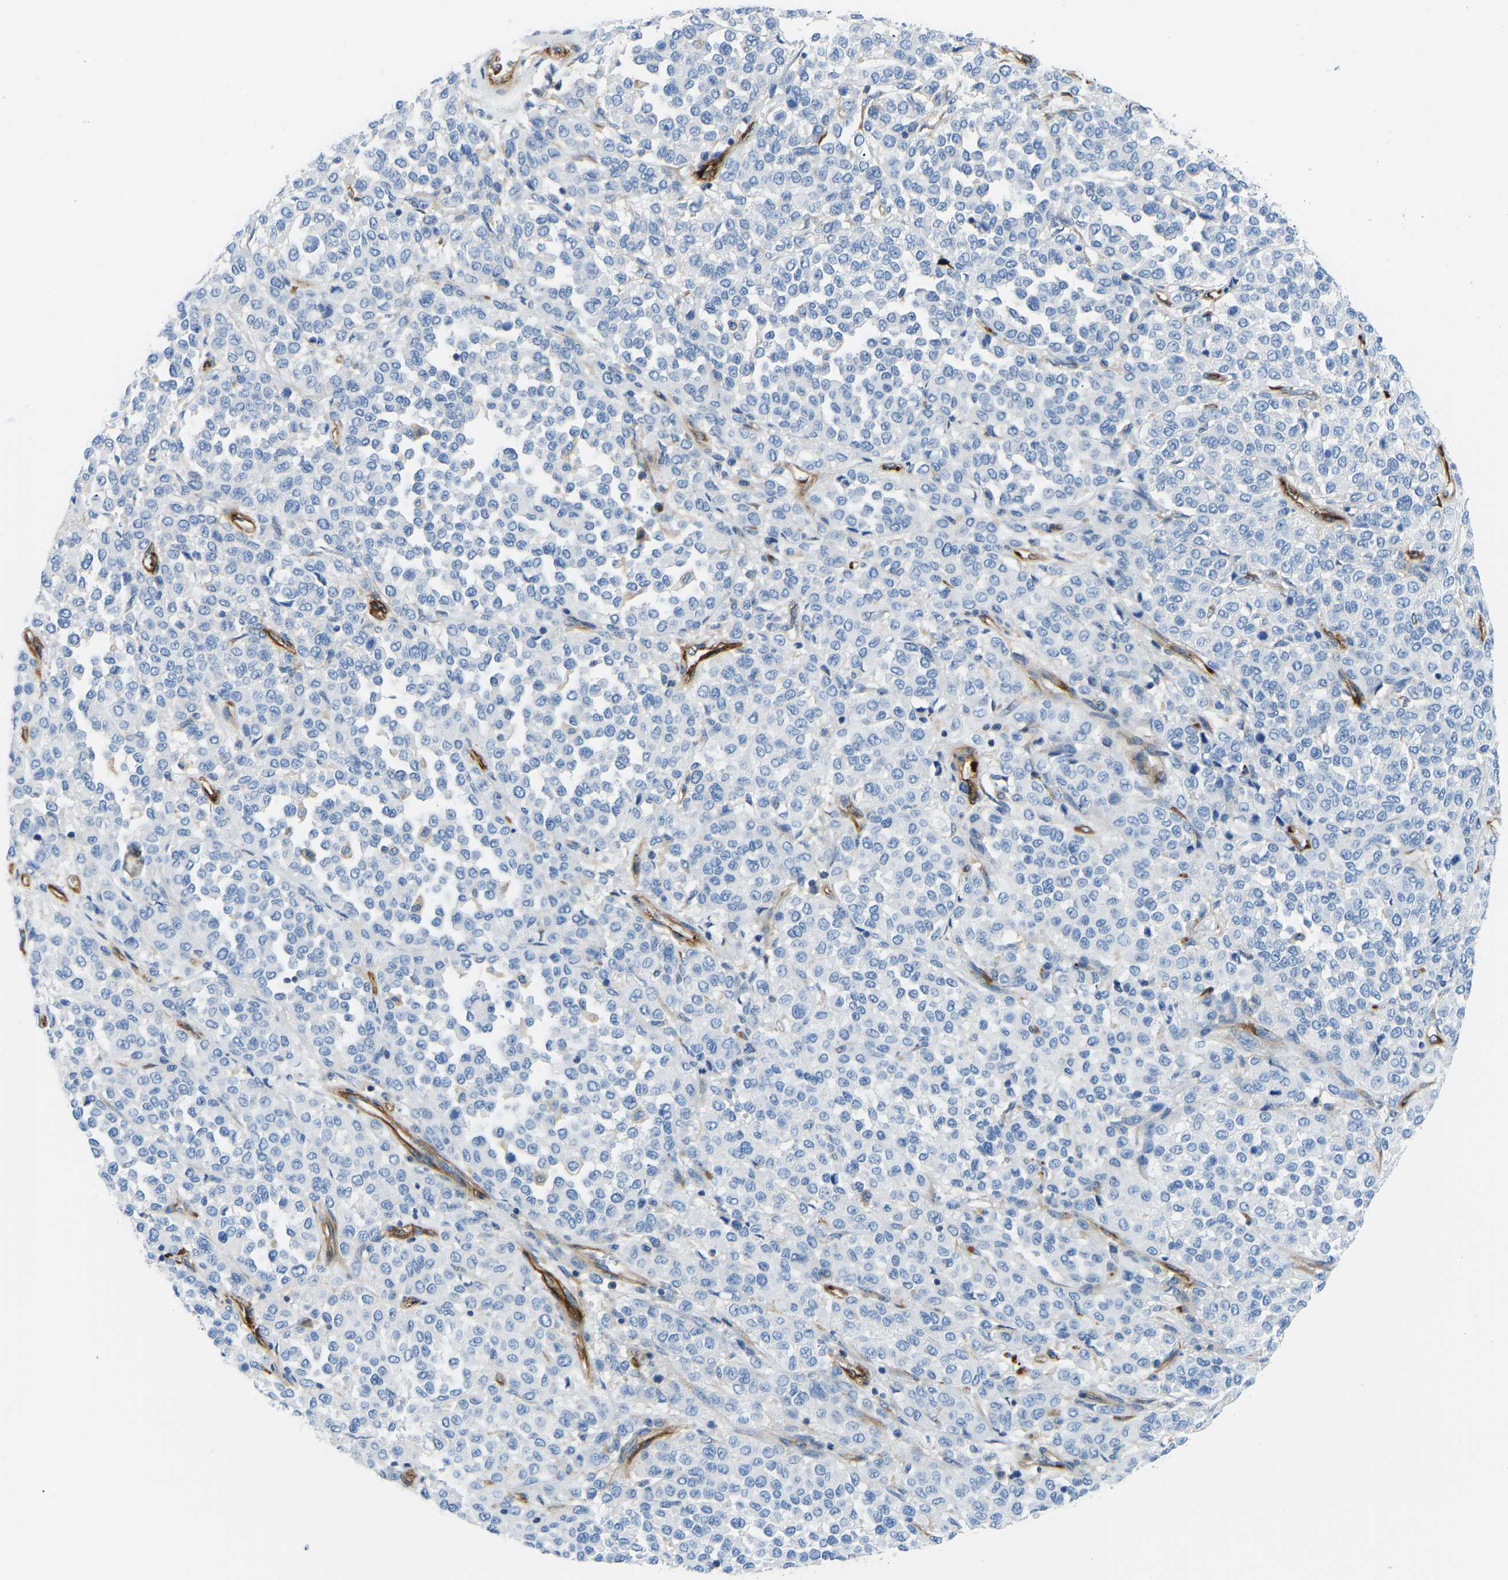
{"staining": {"intensity": "negative", "quantity": "none", "location": "none"}, "tissue": "melanoma", "cell_type": "Tumor cells", "image_type": "cancer", "snomed": [{"axis": "morphology", "description": "Malignant melanoma, Metastatic site"}, {"axis": "topography", "description": "Pancreas"}], "caption": "An image of melanoma stained for a protein shows no brown staining in tumor cells.", "gene": "COL15A1", "patient": {"sex": "female", "age": 30}}